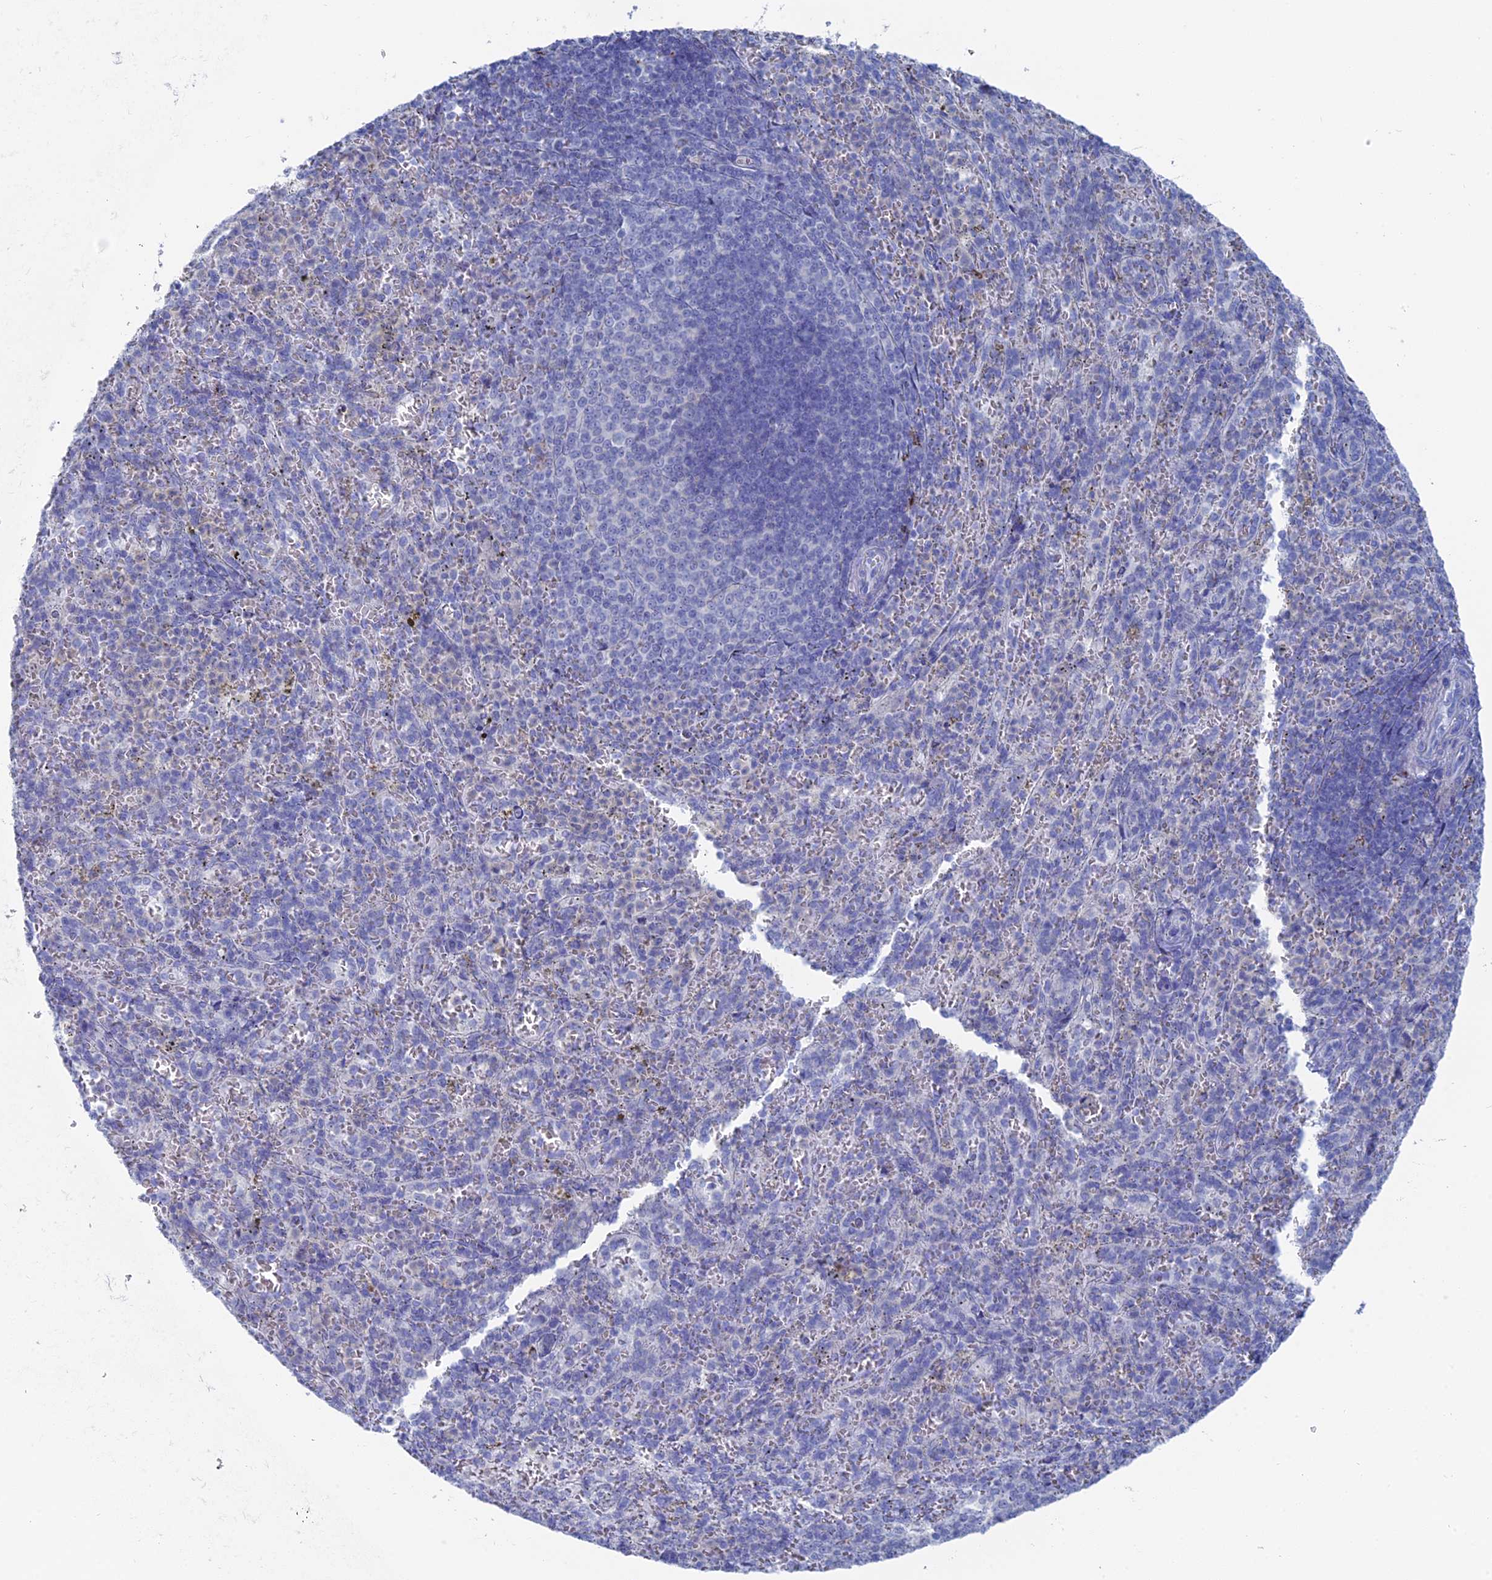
{"staining": {"intensity": "negative", "quantity": "none", "location": "none"}, "tissue": "spleen", "cell_type": "Cells in red pulp", "image_type": "normal", "snomed": [{"axis": "morphology", "description": "Normal tissue, NOS"}, {"axis": "topography", "description": "Spleen"}], "caption": "Immunohistochemical staining of benign human spleen shows no significant positivity in cells in red pulp.", "gene": "ALMS1", "patient": {"sex": "female", "age": 21}}